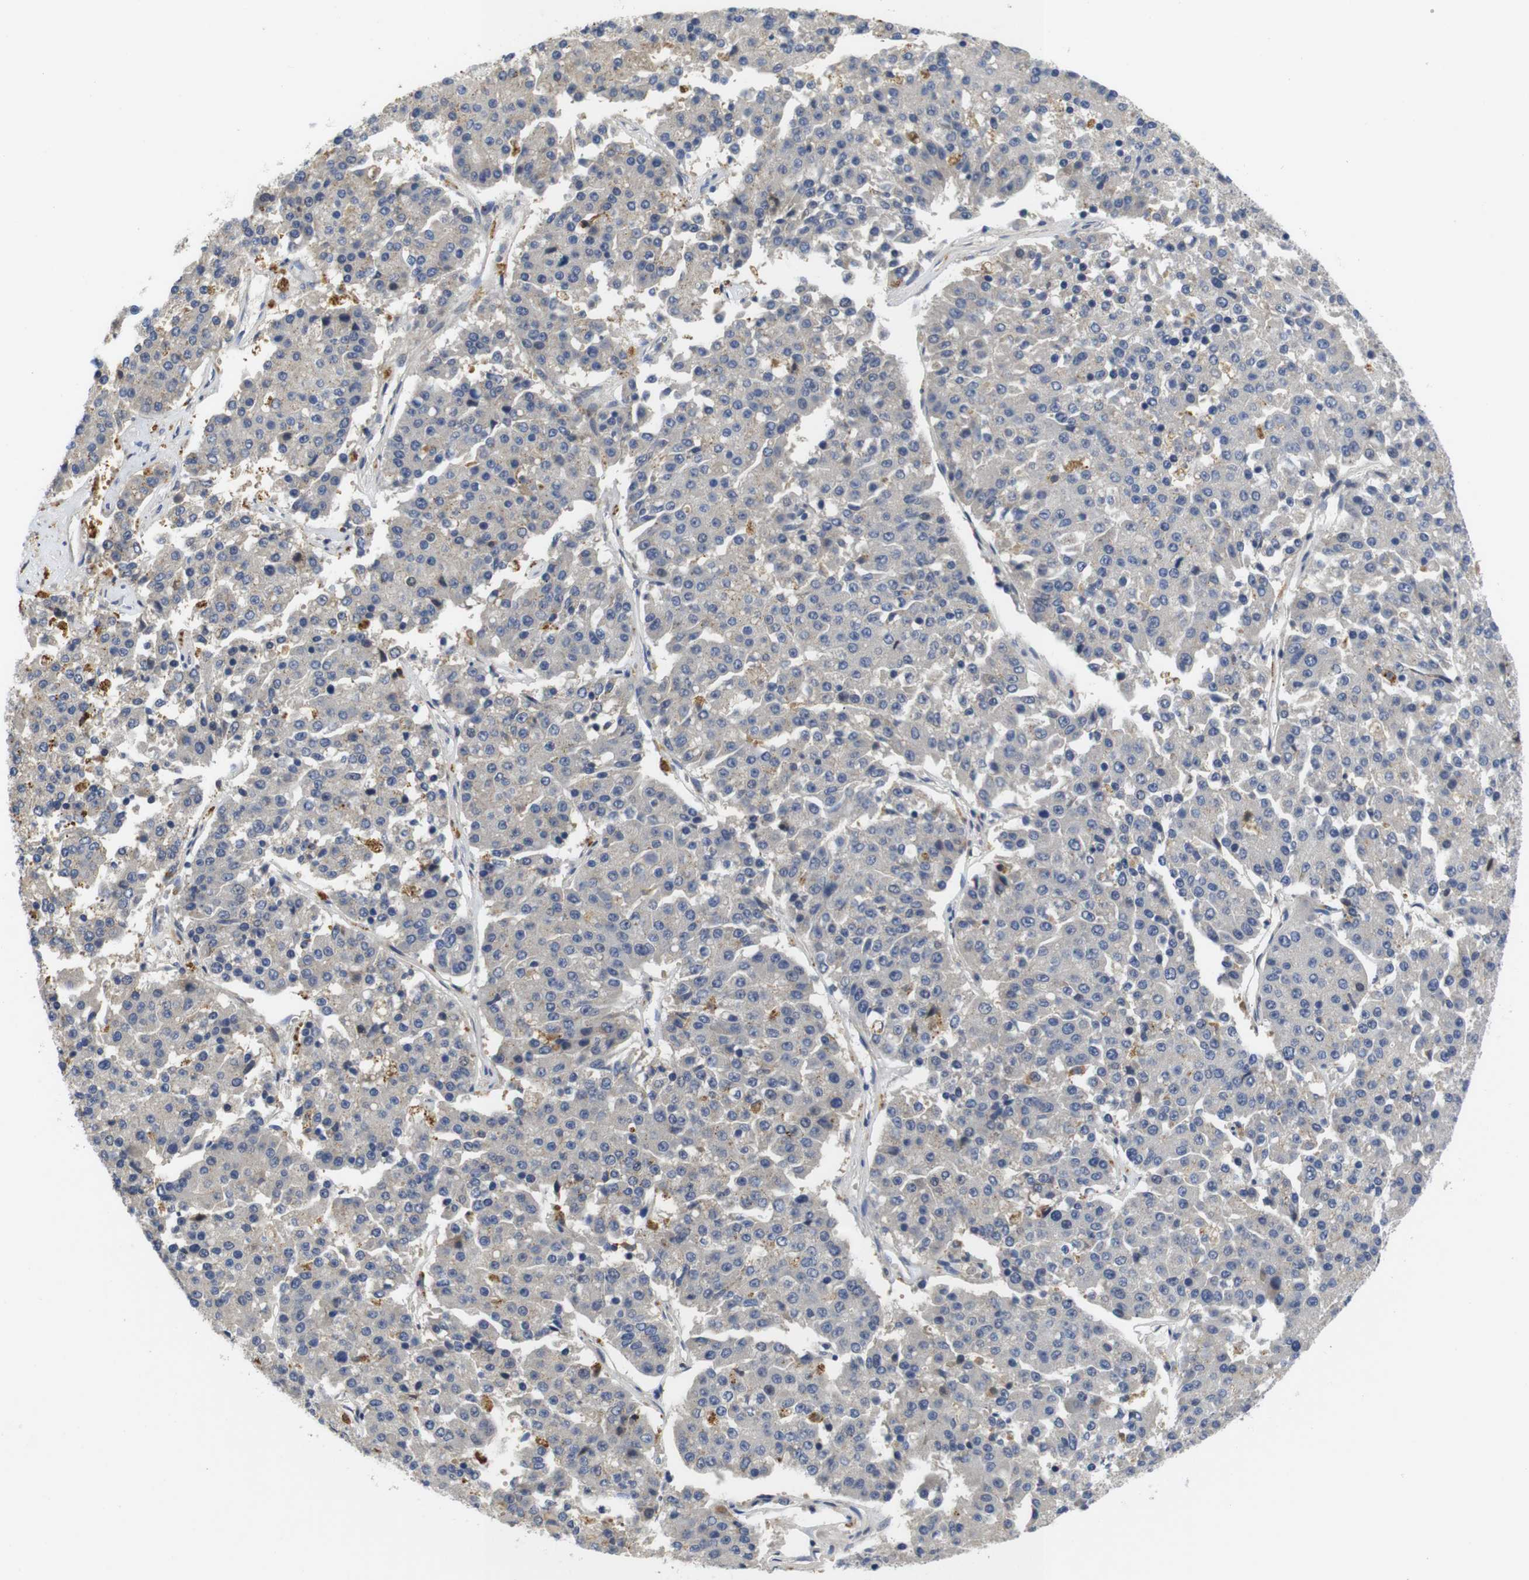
{"staining": {"intensity": "negative", "quantity": "none", "location": "none"}, "tissue": "pancreatic cancer", "cell_type": "Tumor cells", "image_type": "cancer", "snomed": [{"axis": "morphology", "description": "Adenocarcinoma, NOS"}, {"axis": "topography", "description": "Pancreas"}], "caption": "Tumor cells are negative for brown protein staining in pancreatic cancer (adenocarcinoma).", "gene": "FNTA", "patient": {"sex": "male", "age": 50}}